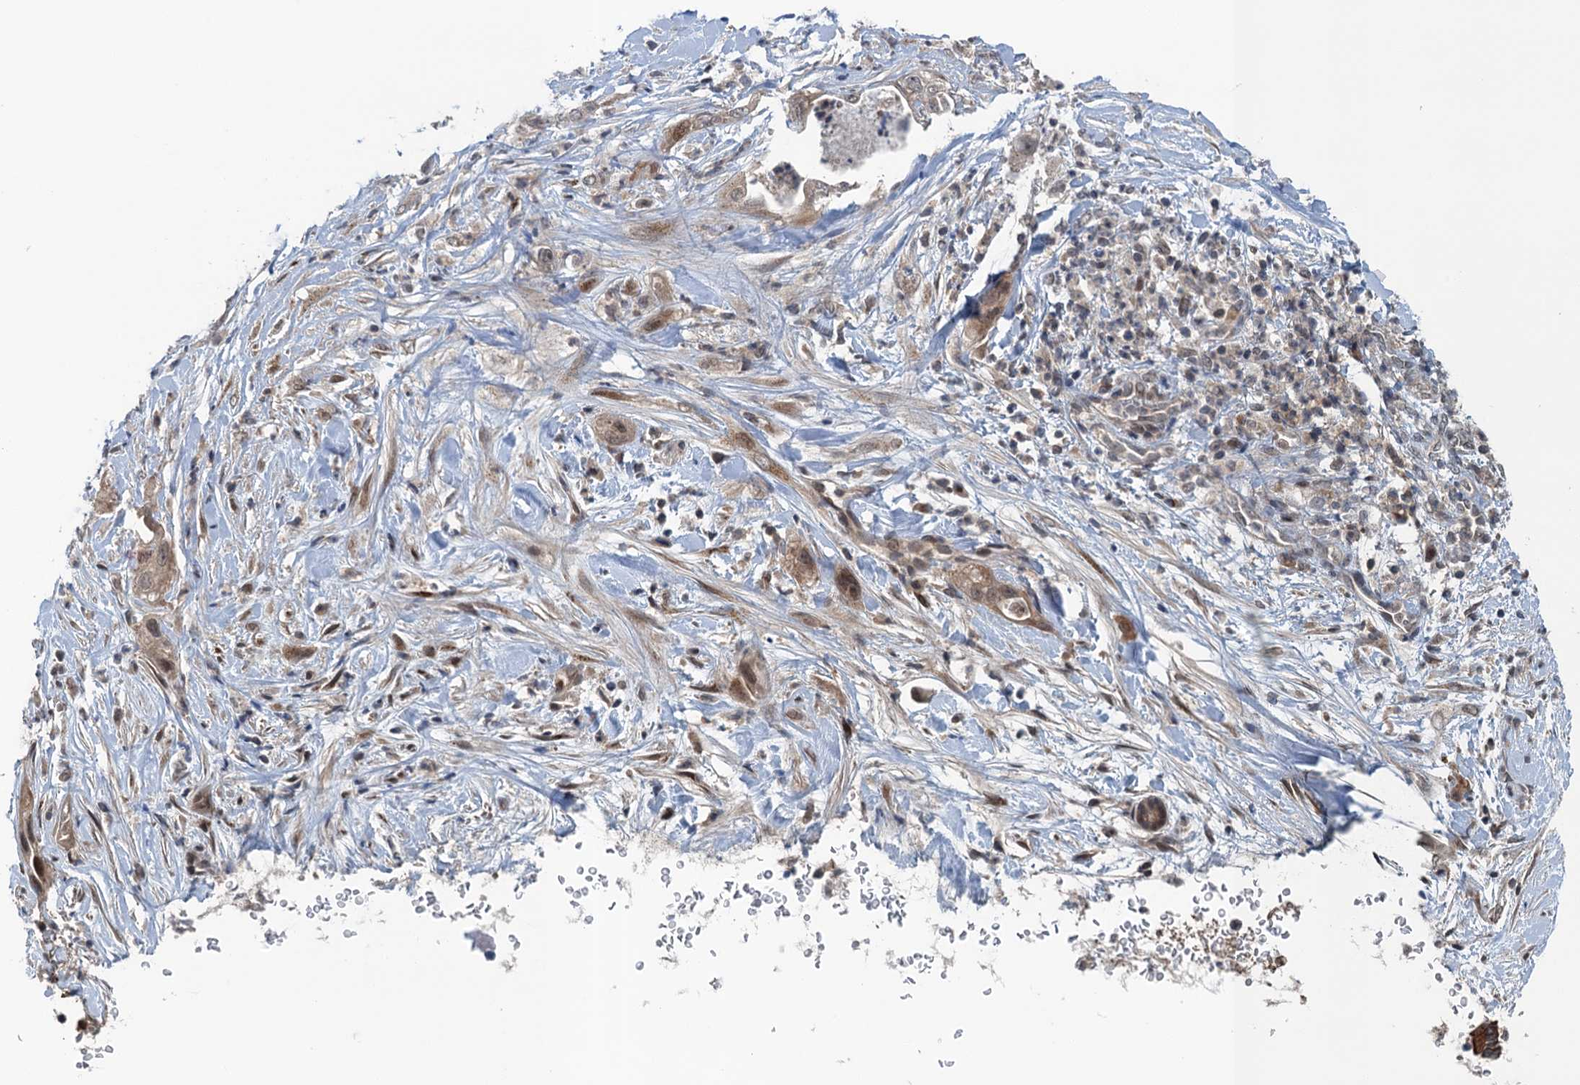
{"staining": {"intensity": "moderate", "quantity": ">75%", "location": "cytoplasmic/membranous,nuclear"}, "tissue": "pancreatic cancer", "cell_type": "Tumor cells", "image_type": "cancer", "snomed": [{"axis": "morphology", "description": "Adenocarcinoma, NOS"}, {"axis": "topography", "description": "Pancreas"}], "caption": "A micrograph of adenocarcinoma (pancreatic) stained for a protein displays moderate cytoplasmic/membranous and nuclear brown staining in tumor cells.", "gene": "RNF165", "patient": {"sex": "female", "age": 78}}